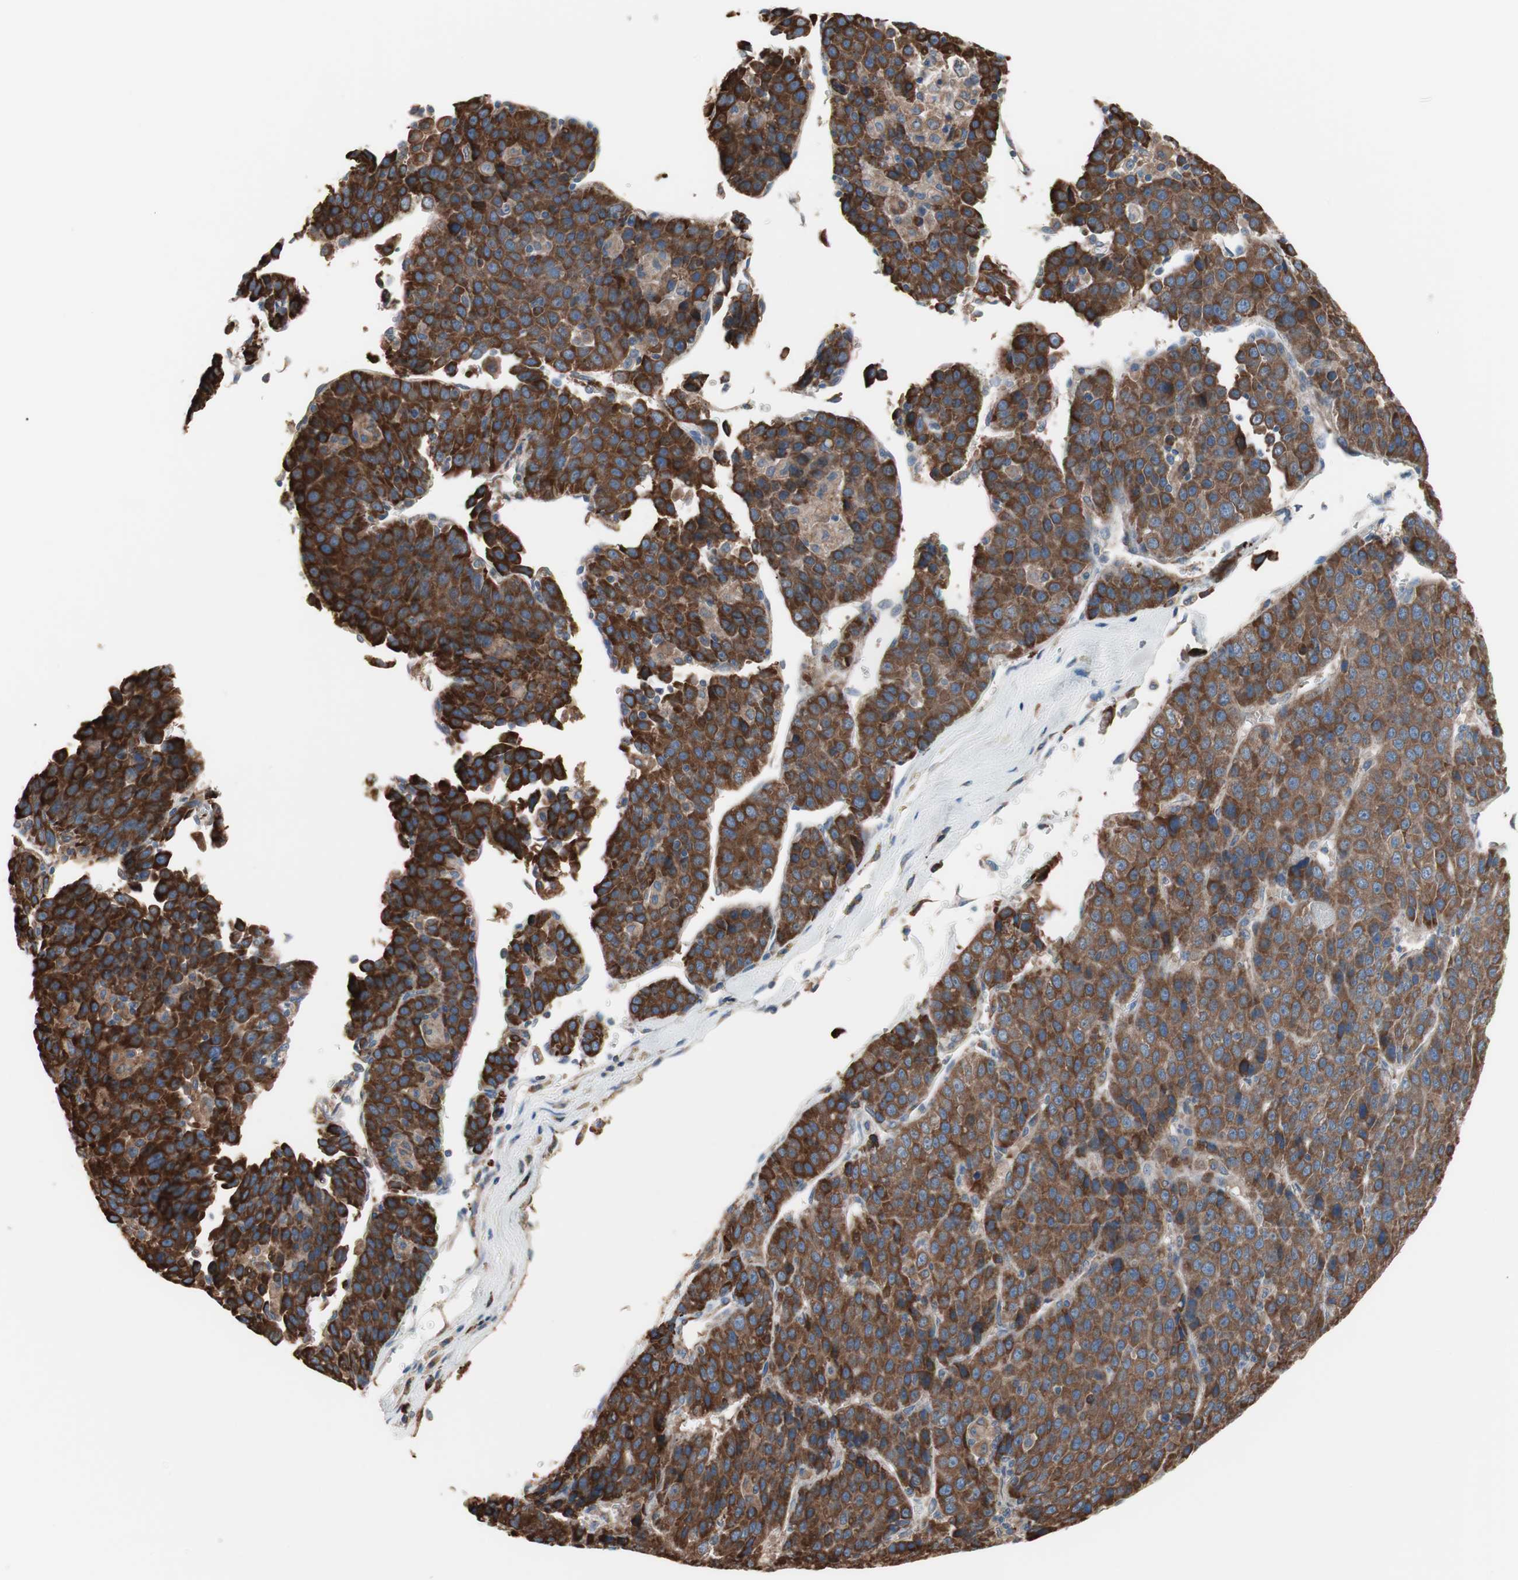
{"staining": {"intensity": "strong", "quantity": ">75%", "location": "cytoplasmic/membranous"}, "tissue": "liver cancer", "cell_type": "Tumor cells", "image_type": "cancer", "snomed": [{"axis": "morphology", "description": "Carcinoma, Hepatocellular, NOS"}, {"axis": "topography", "description": "Liver"}], "caption": "Human hepatocellular carcinoma (liver) stained with a brown dye exhibits strong cytoplasmic/membranous positive staining in approximately >75% of tumor cells.", "gene": "SLC27A4", "patient": {"sex": "female", "age": 53}}